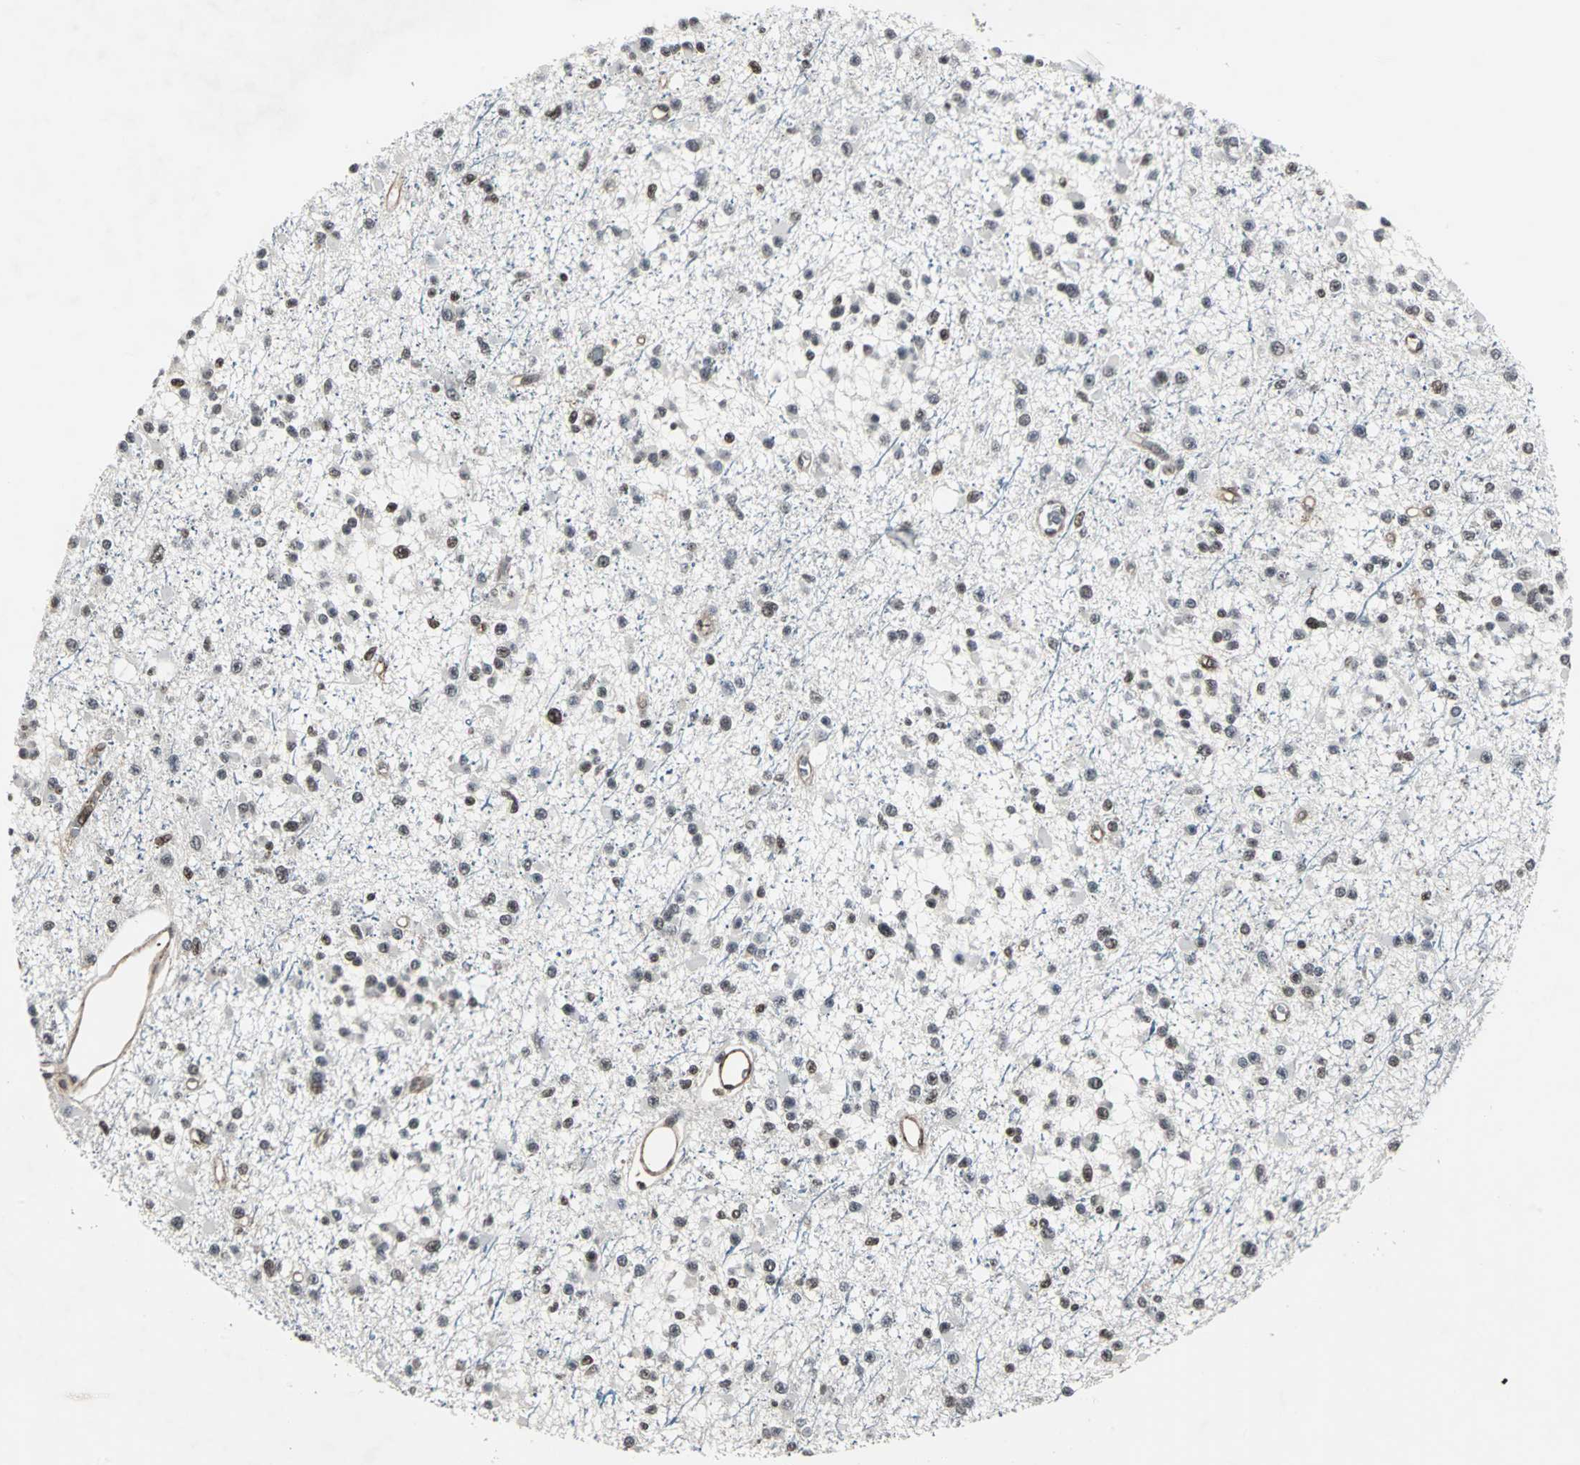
{"staining": {"intensity": "moderate", "quantity": "<25%", "location": "nuclear"}, "tissue": "glioma", "cell_type": "Tumor cells", "image_type": "cancer", "snomed": [{"axis": "morphology", "description": "Glioma, malignant, Low grade"}, {"axis": "topography", "description": "Brain"}], "caption": "Brown immunohistochemical staining in human malignant glioma (low-grade) shows moderate nuclear expression in about <25% of tumor cells. The staining is performed using DAB (3,3'-diaminobenzidine) brown chromogen to label protein expression. The nuclei are counter-stained blue using hematoxylin.", "gene": "MKX", "patient": {"sex": "female", "age": 22}}